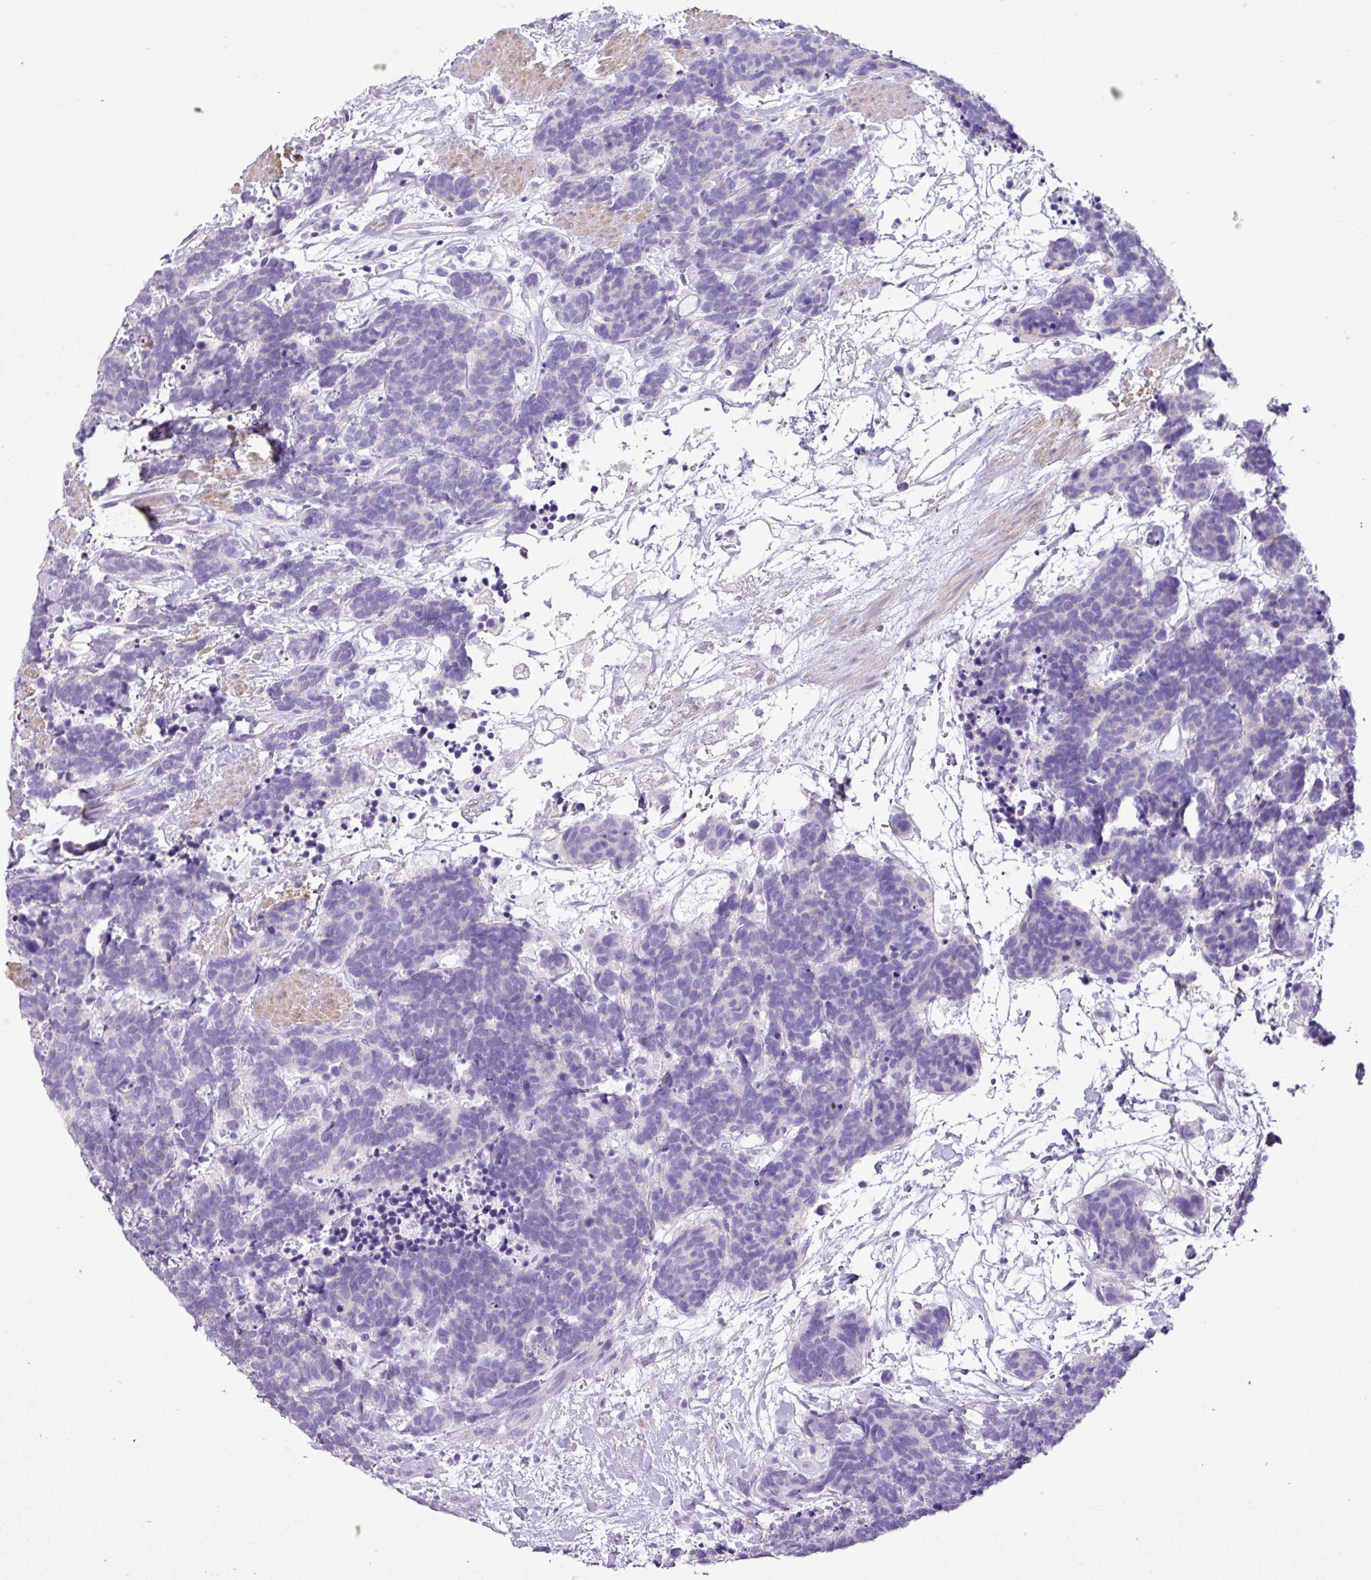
{"staining": {"intensity": "negative", "quantity": "none", "location": "none"}, "tissue": "carcinoid", "cell_type": "Tumor cells", "image_type": "cancer", "snomed": [{"axis": "morphology", "description": "Carcinoma, NOS"}, {"axis": "morphology", "description": "Carcinoid, malignant, NOS"}, {"axis": "topography", "description": "Prostate"}], "caption": "Tumor cells are negative for protein expression in human carcinoid.", "gene": "ZNF334", "patient": {"sex": "male", "age": 57}}